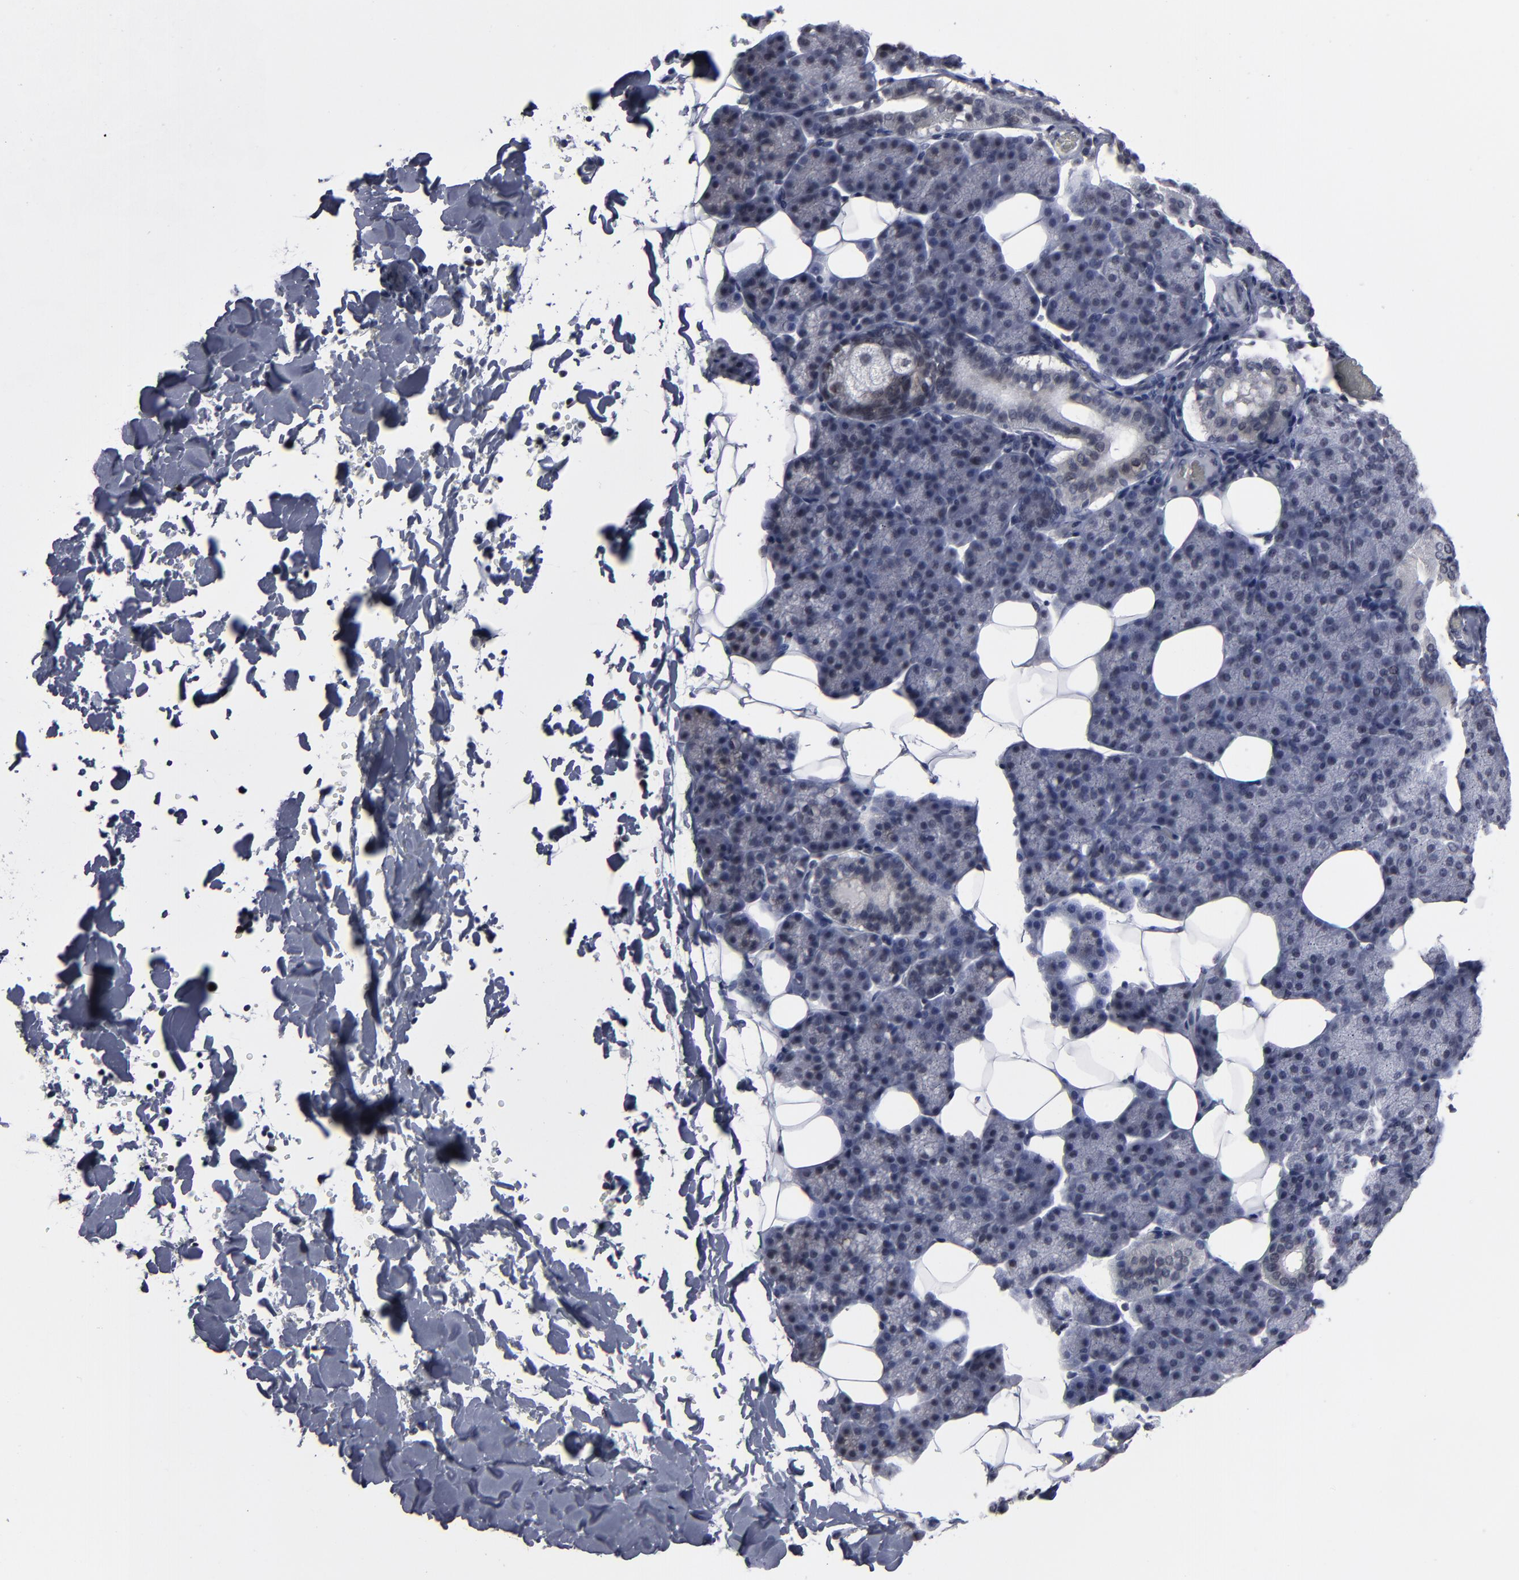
{"staining": {"intensity": "negative", "quantity": "none", "location": "none"}, "tissue": "salivary gland", "cell_type": "Glandular cells", "image_type": "normal", "snomed": [{"axis": "morphology", "description": "Normal tissue, NOS"}, {"axis": "topography", "description": "Lymph node"}, {"axis": "topography", "description": "Salivary gland"}], "caption": "Immunohistochemical staining of normal human salivary gland displays no significant expression in glandular cells. The staining was performed using DAB to visualize the protein expression in brown, while the nuclei were stained in blue with hematoxylin (Magnification: 20x).", "gene": "SSRP1", "patient": {"sex": "male", "age": 8}}